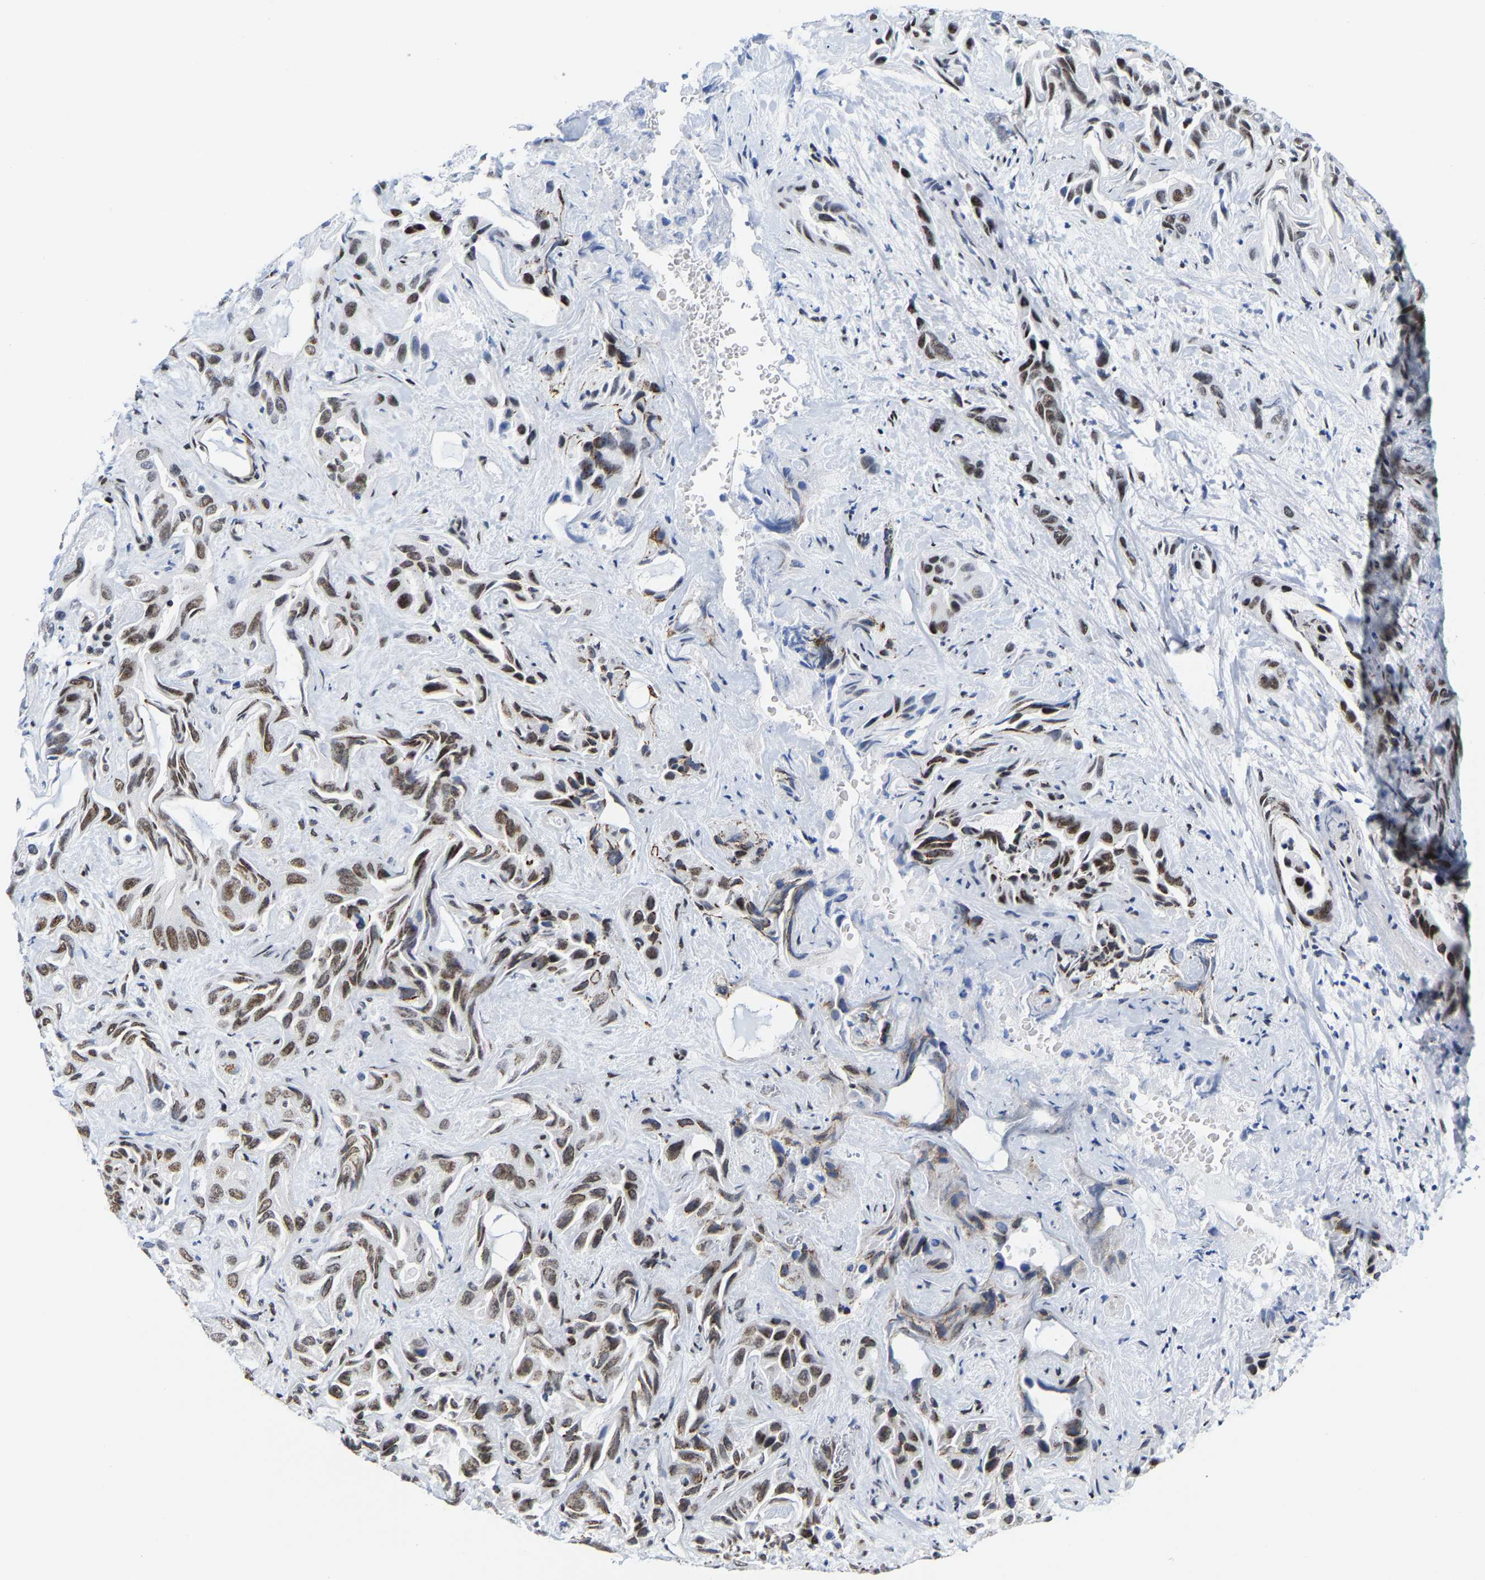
{"staining": {"intensity": "moderate", "quantity": "25%-75%", "location": "nuclear"}, "tissue": "liver cancer", "cell_type": "Tumor cells", "image_type": "cancer", "snomed": [{"axis": "morphology", "description": "Cholangiocarcinoma"}, {"axis": "topography", "description": "Liver"}], "caption": "Immunohistochemical staining of liver cancer (cholangiocarcinoma) reveals medium levels of moderate nuclear positivity in approximately 25%-75% of tumor cells. (DAB IHC with brightfield microscopy, high magnification).", "gene": "FAM180A", "patient": {"sex": "female", "age": 52}}